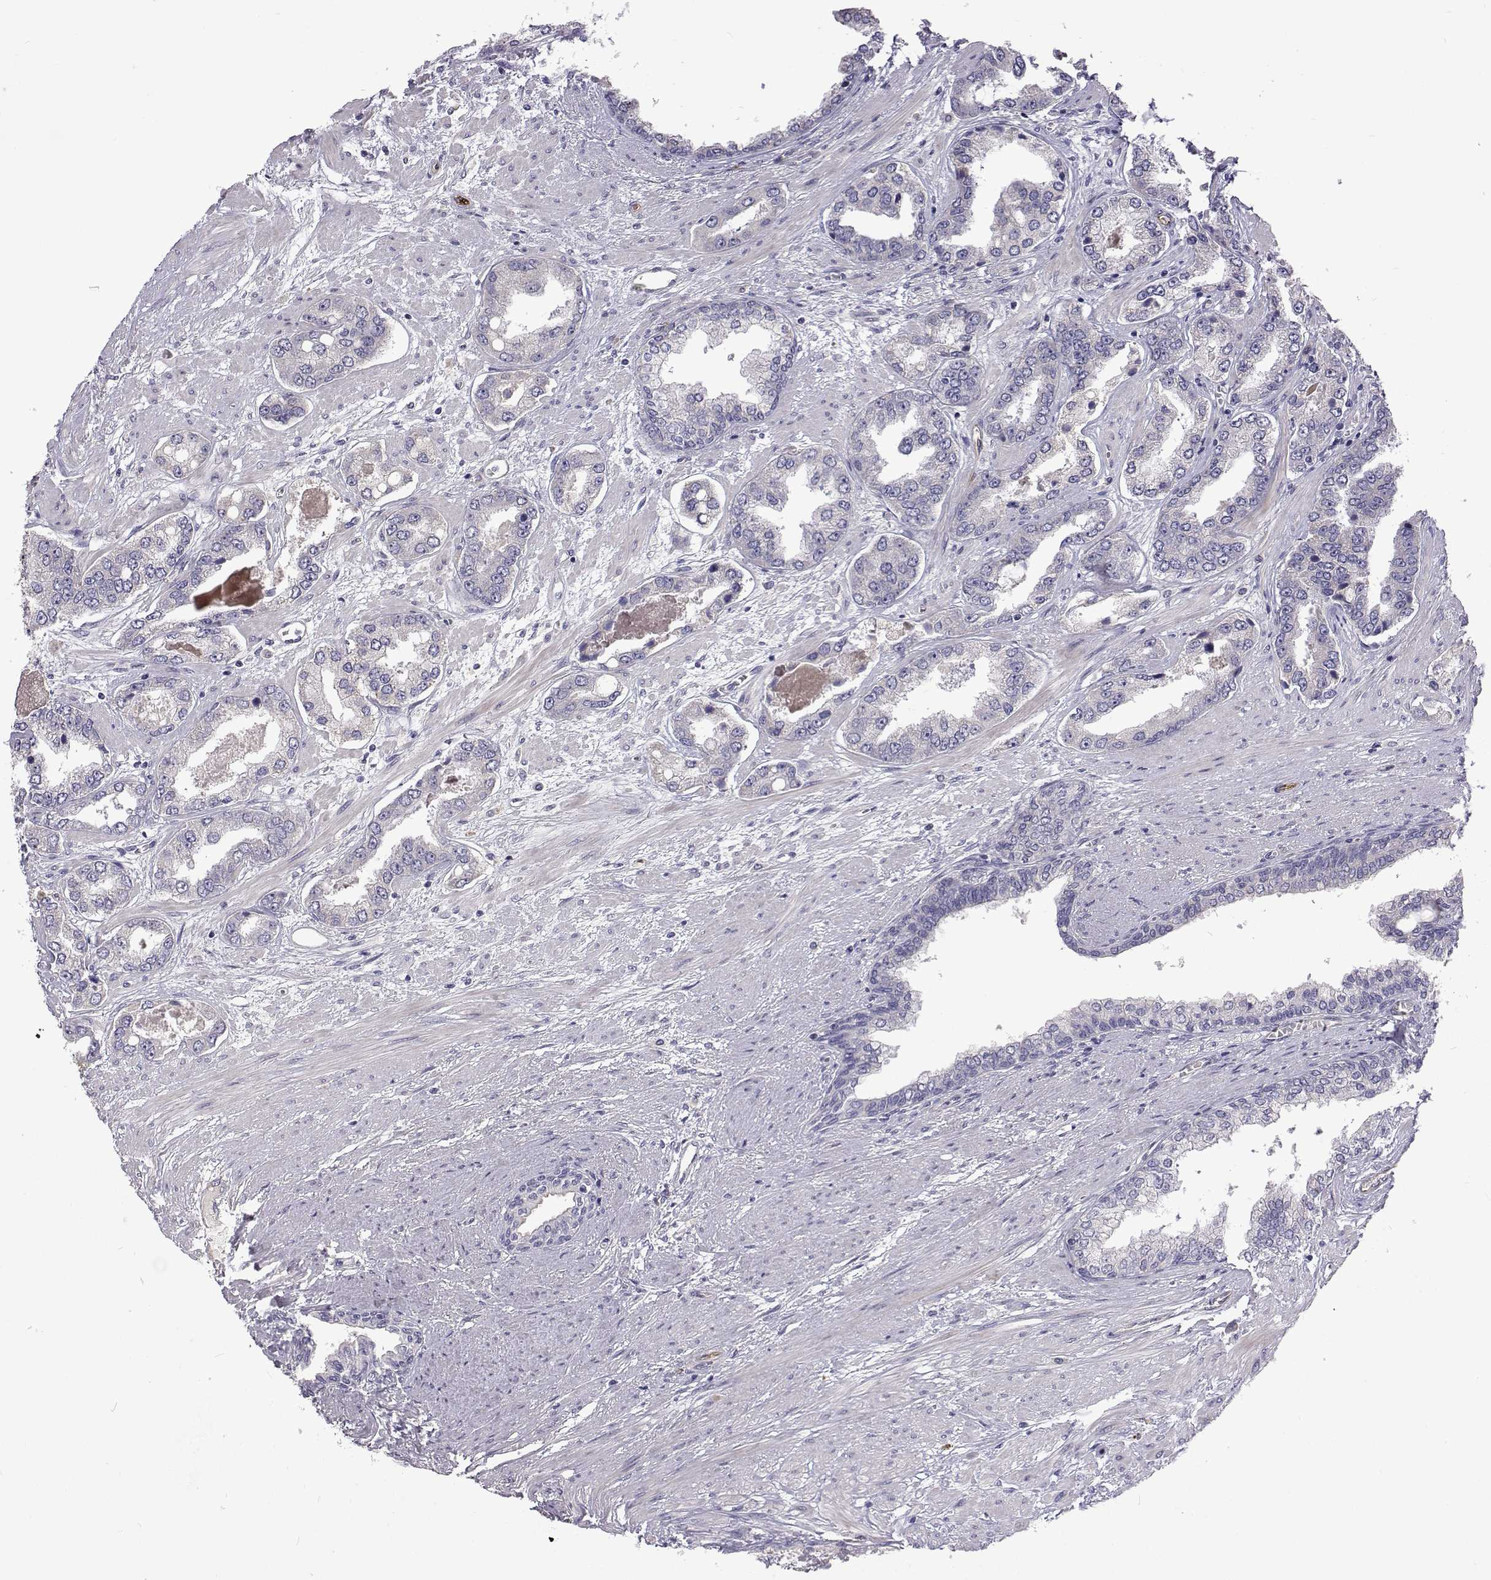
{"staining": {"intensity": "negative", "quantity": "none", "location": "none"}, "tissue": "prostate cancer", "cell_type": "Tumor cells", "image_type": "cancer", "snomed": [{"axis": "morphology", "description": "Adenocarcinoma, Low grade"}, {"axis": "topography", "description": "Prostate"}], "caption": "Prostate cancer was stained to show a protein in brown. There is no significant staining in tumor cells.", "gene": "NPR3", "patient": {"sex": "male", "age": 60}}